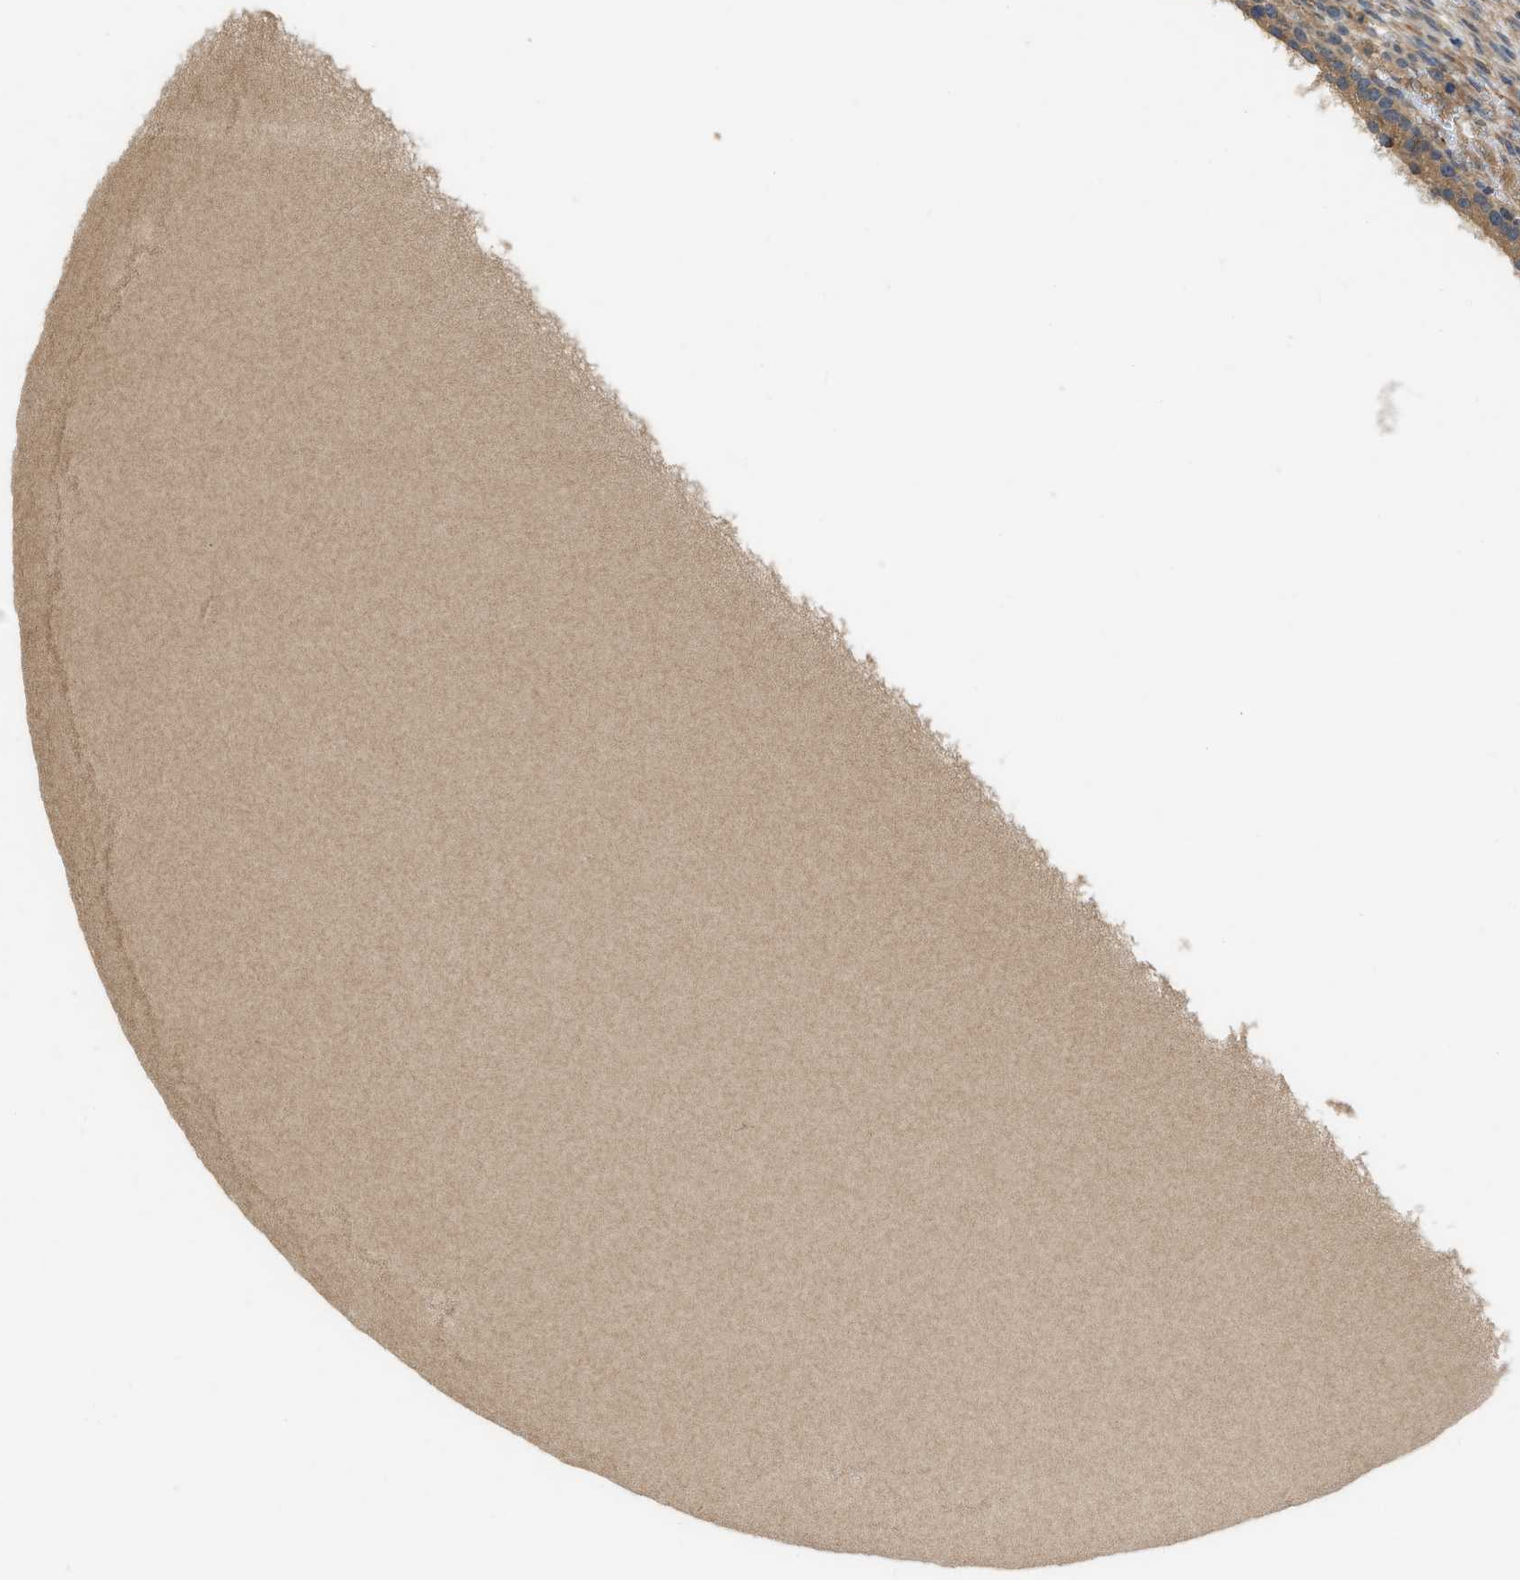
{"staining": {"intensity": "weak", "quantity": "25%-75%", "location": "cytoplasmic/membranous"}, "tissue": "ovary", "cell_type": "Follicle cells", "image_type": "normal", "snomed": [{"axis": "morphology", "description": "Normal tissue, NOS"}, {"axis": "topography", "description": "Ovary"}], "caption": "Immunohistochemistry (IHC) histopathology image of benign ovary stained for a protein (brown), which exhibits low levels of weak cytoplasmic/membranous positivity in approximately 25%-75% of follicle cells.", "gene": "GPR31", "patient": {"sex": "female", "age": 33}}